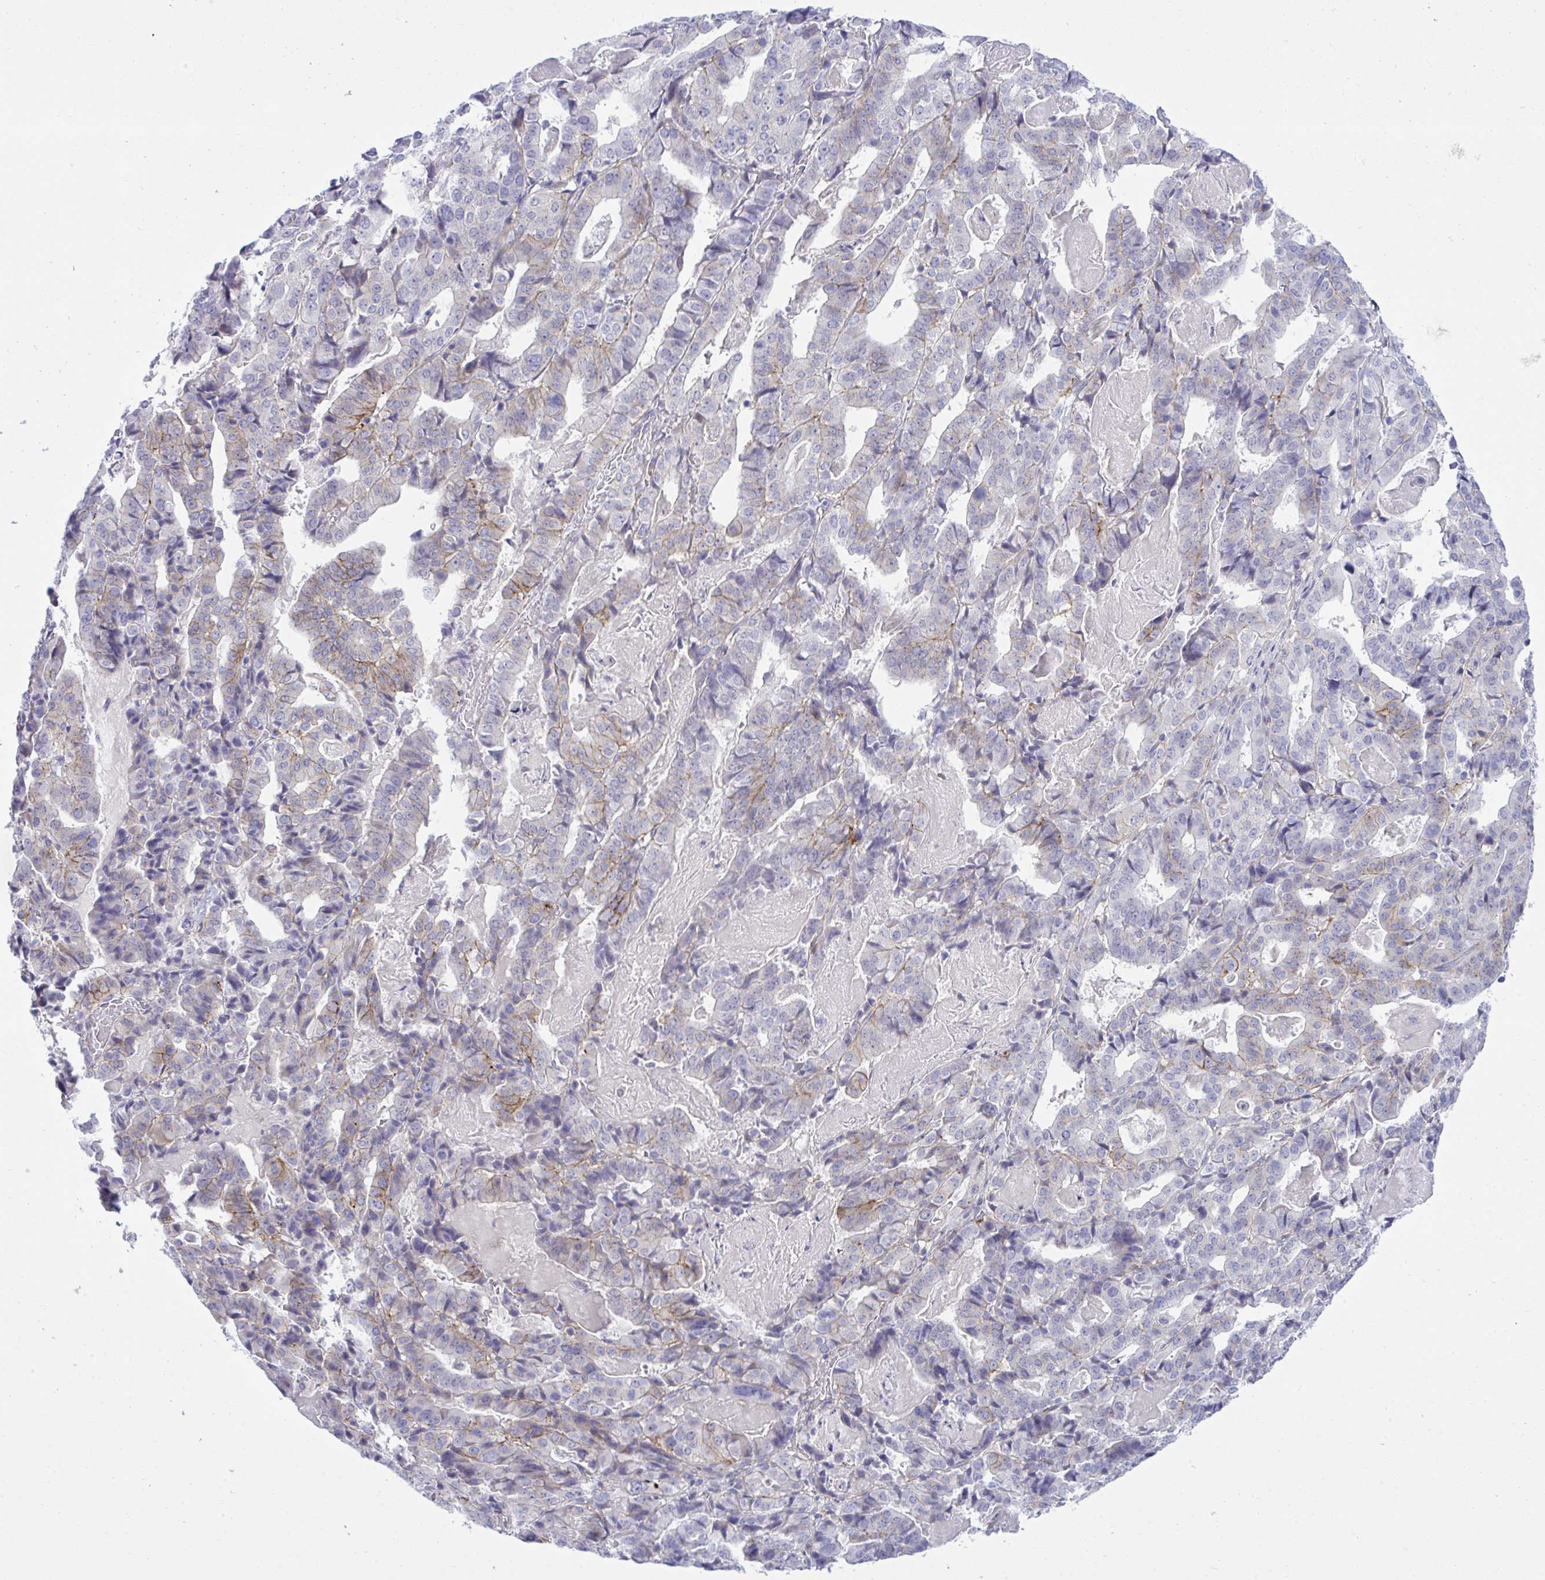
{"staining": {"intensity": "moderate", "quantity": "<25%", "location": "cytoplasmic/membranous"}, "tissue": "stomach cancer", "cell_type": "Tumor cells", "image_type": "cancer", "snomed": [{"axis": "morphology", "description": "Adenocarcinoma, NOS"}, {"axis": "topography", "description": "Stomach"}], "caption": "Immunohistochemical staining of stomach adenocarcinoma displays low levels of moderate cytoplasmic/membranous staining in approximately <25% of tumor cells.", "gene": "MED9", "patient": {"sex": "male", "age": 48}}